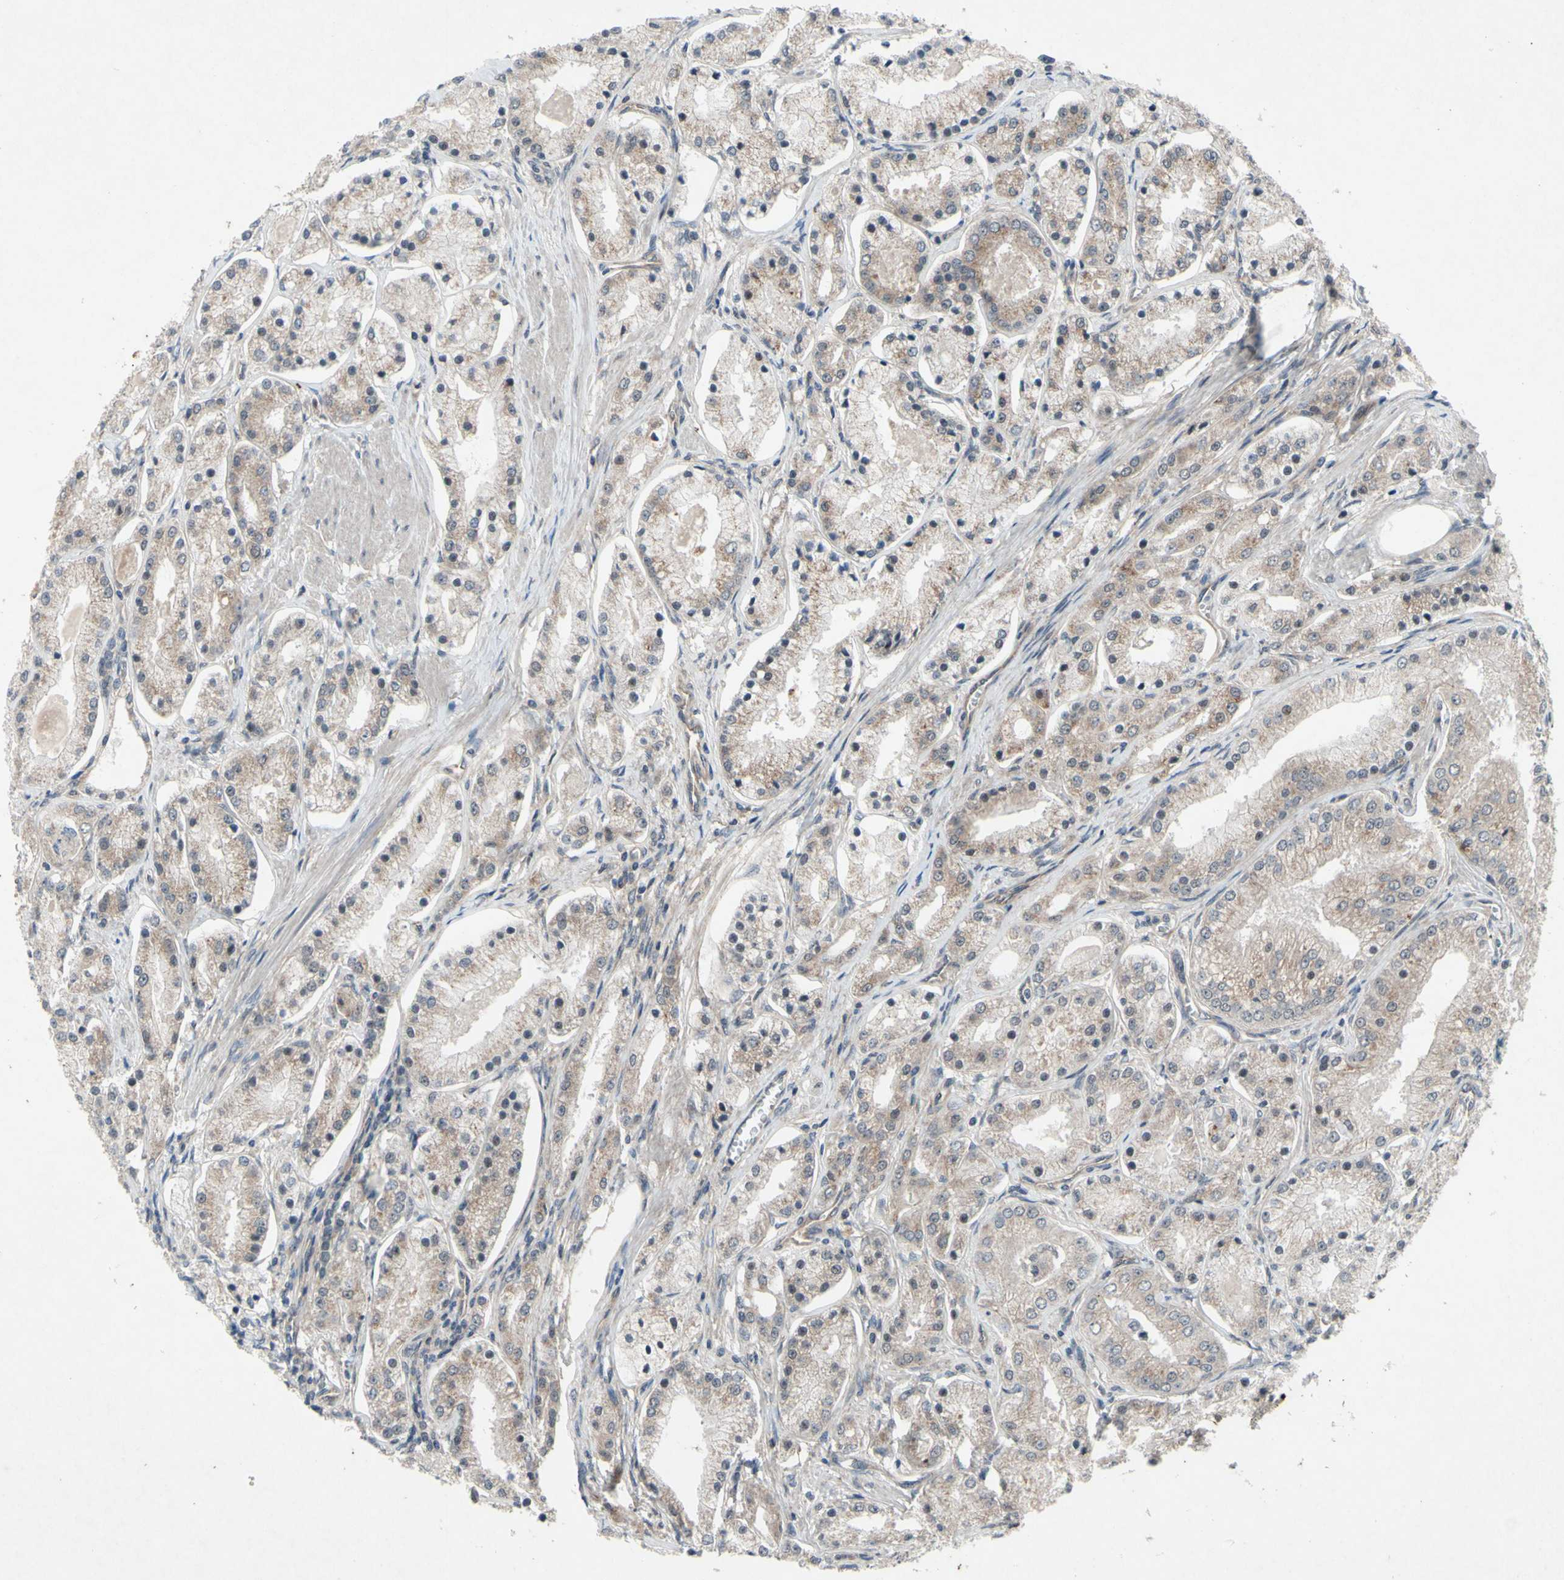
{"staining": {"intensity": "weak", "quantity": ">75%", "location": "cytoplasmic/membranous"}, "tissue": "prostate cancer", "cell_type": "Tumor cells", "image_type": "cancer", "snomed": [{"axis": "morphology", "description": "Adenocarcinoma, High grade"}, {"axis": "topography", "description": "Prostate"}], "caption": "An image showing weak cytoplasmic/membranous staining in approximately >75% of tumor cells in prostate cancer (adenocarcinoma (high-grade)), as visualized by brown immunohistochemical staining.", "gene": "TRDMT1", "patient": {"sex": "male", "age": 66}}